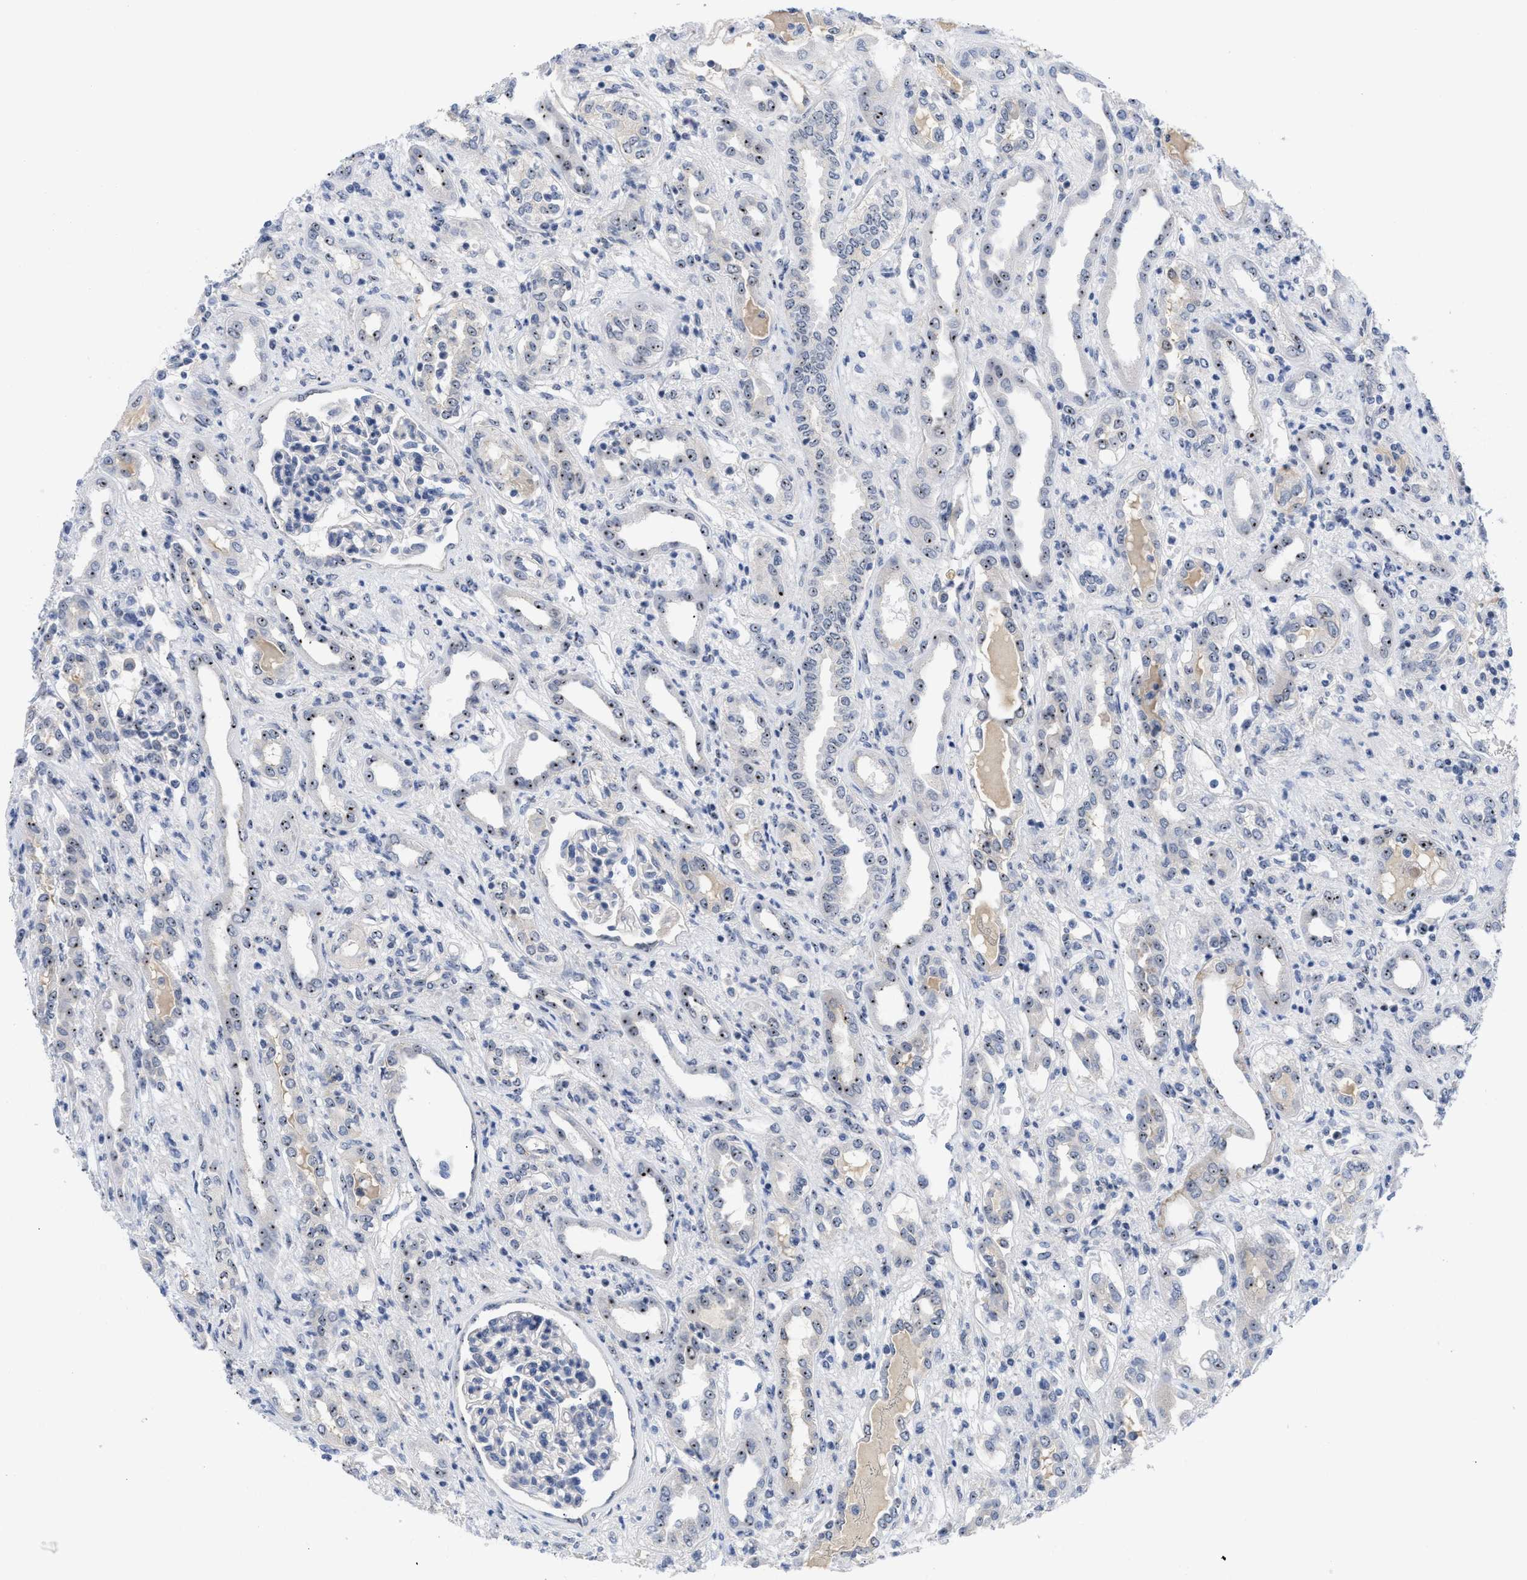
{"staining": {"intensity": "moderate", "quantity": "25%-75%", "location": "nuclear"}, "tissue": "renal cancer", "cell_type": "Tumor cells", "image_type": "cancer", "snomed": [{"axis": "morphology", "description": "Adenocarcinoma, NOS"}, {"axis": "topography", "description": "Kidney"}], "caption": "Protein positivity by immunohistochemistry (IHC) shows moderate nuclear positivity in approximately 25%-75% of tumor cells in renal adenocarcinoma.", "gene": "NOP58", "patient": {"sex": "female", "age": 54}}